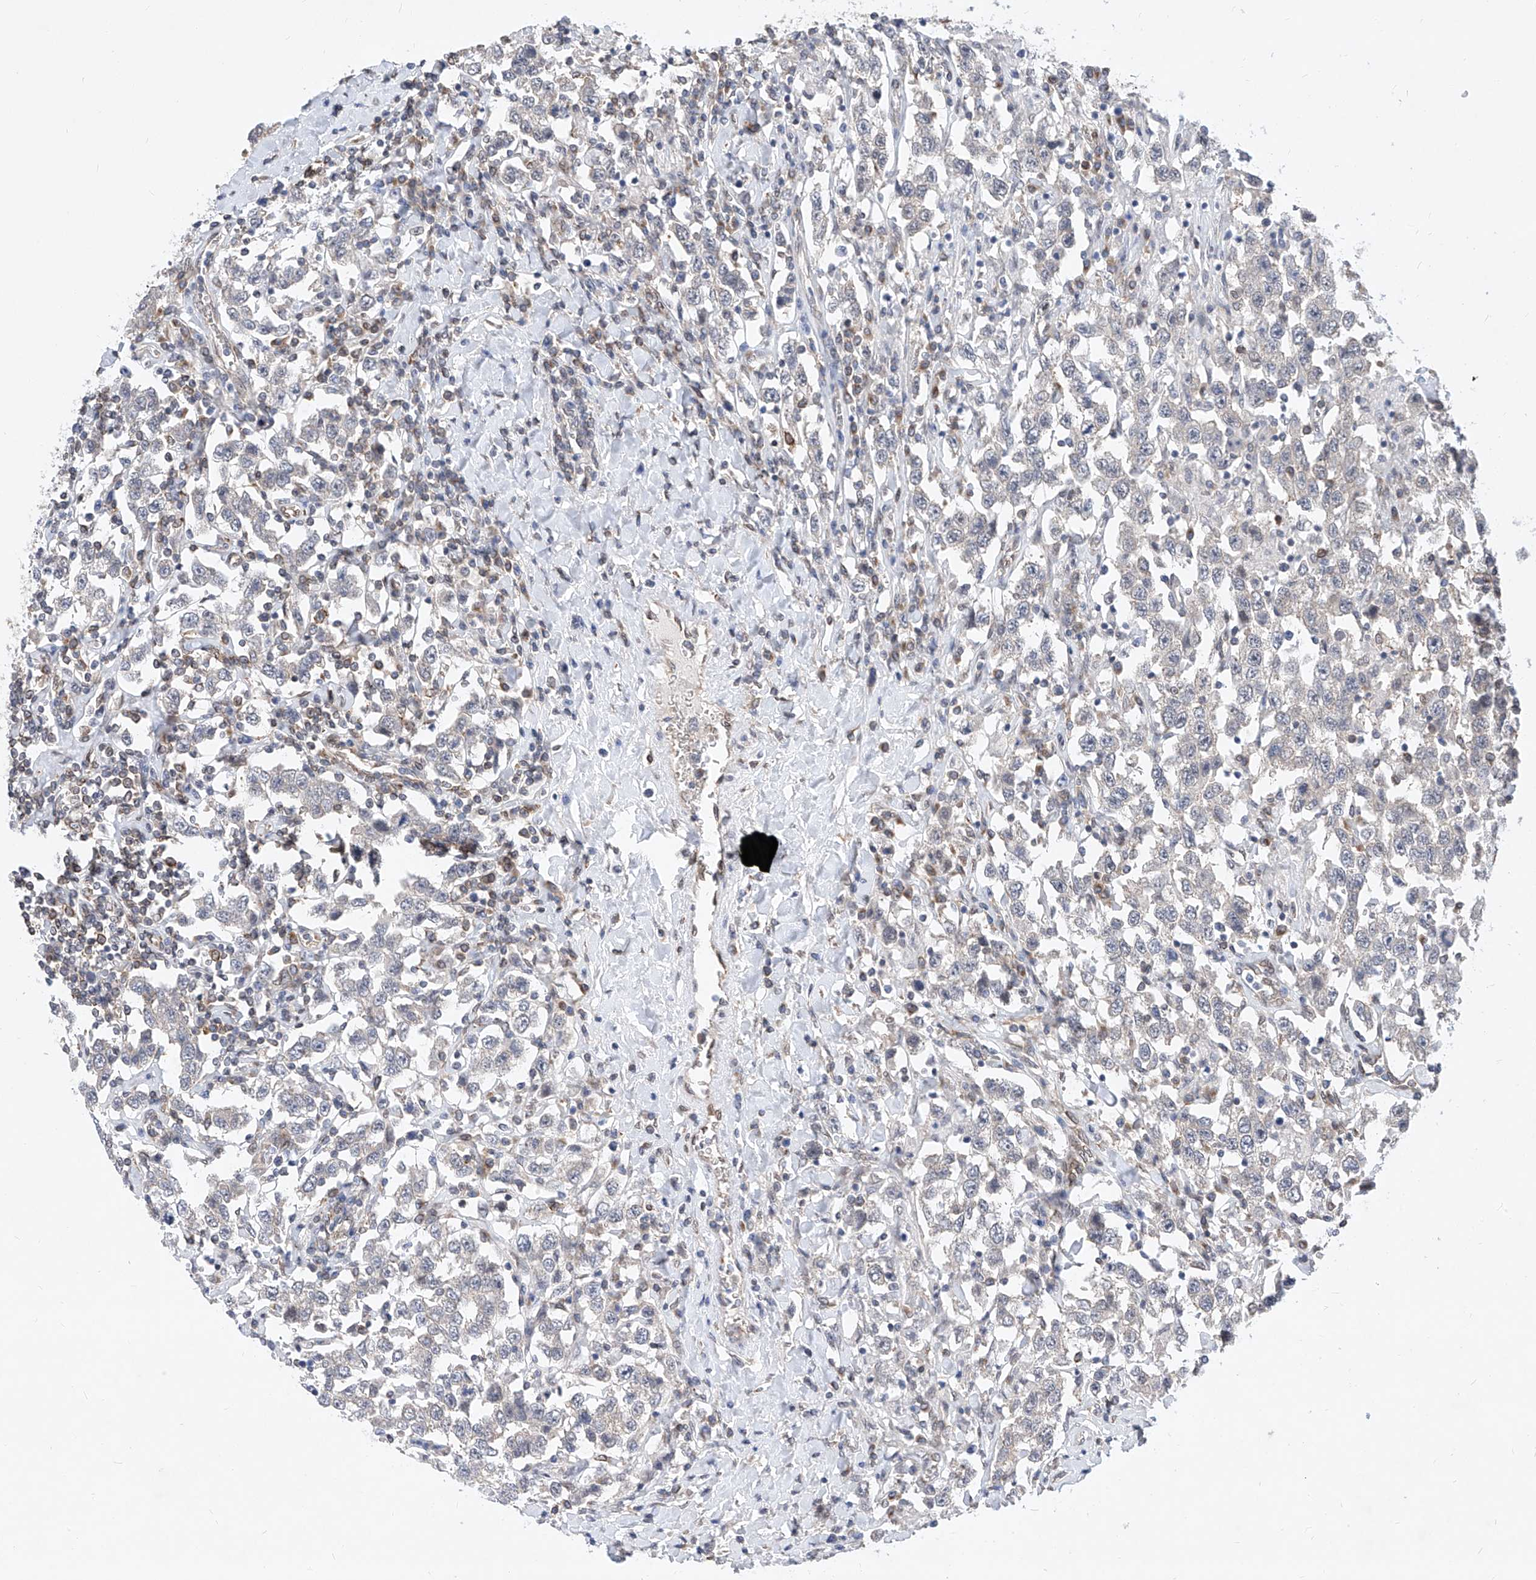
{"staining": {"intensity": "negative", "quantity": "none", "location": "none"}, "tissue": "testis cancer", "cell_type": "Tumor cells", "image_type": "cancer", "snomed": [{"axis": "morphology", "description": "Seminoma, NOS"}, {"axis": "topography", "description": "Testis"}], "caption": "Protein analysis of seminoma (testis) demonstrates no significant staining in tumor cells.", "gene": "MX2", "patient": {"sex": "male", "age": 41}}